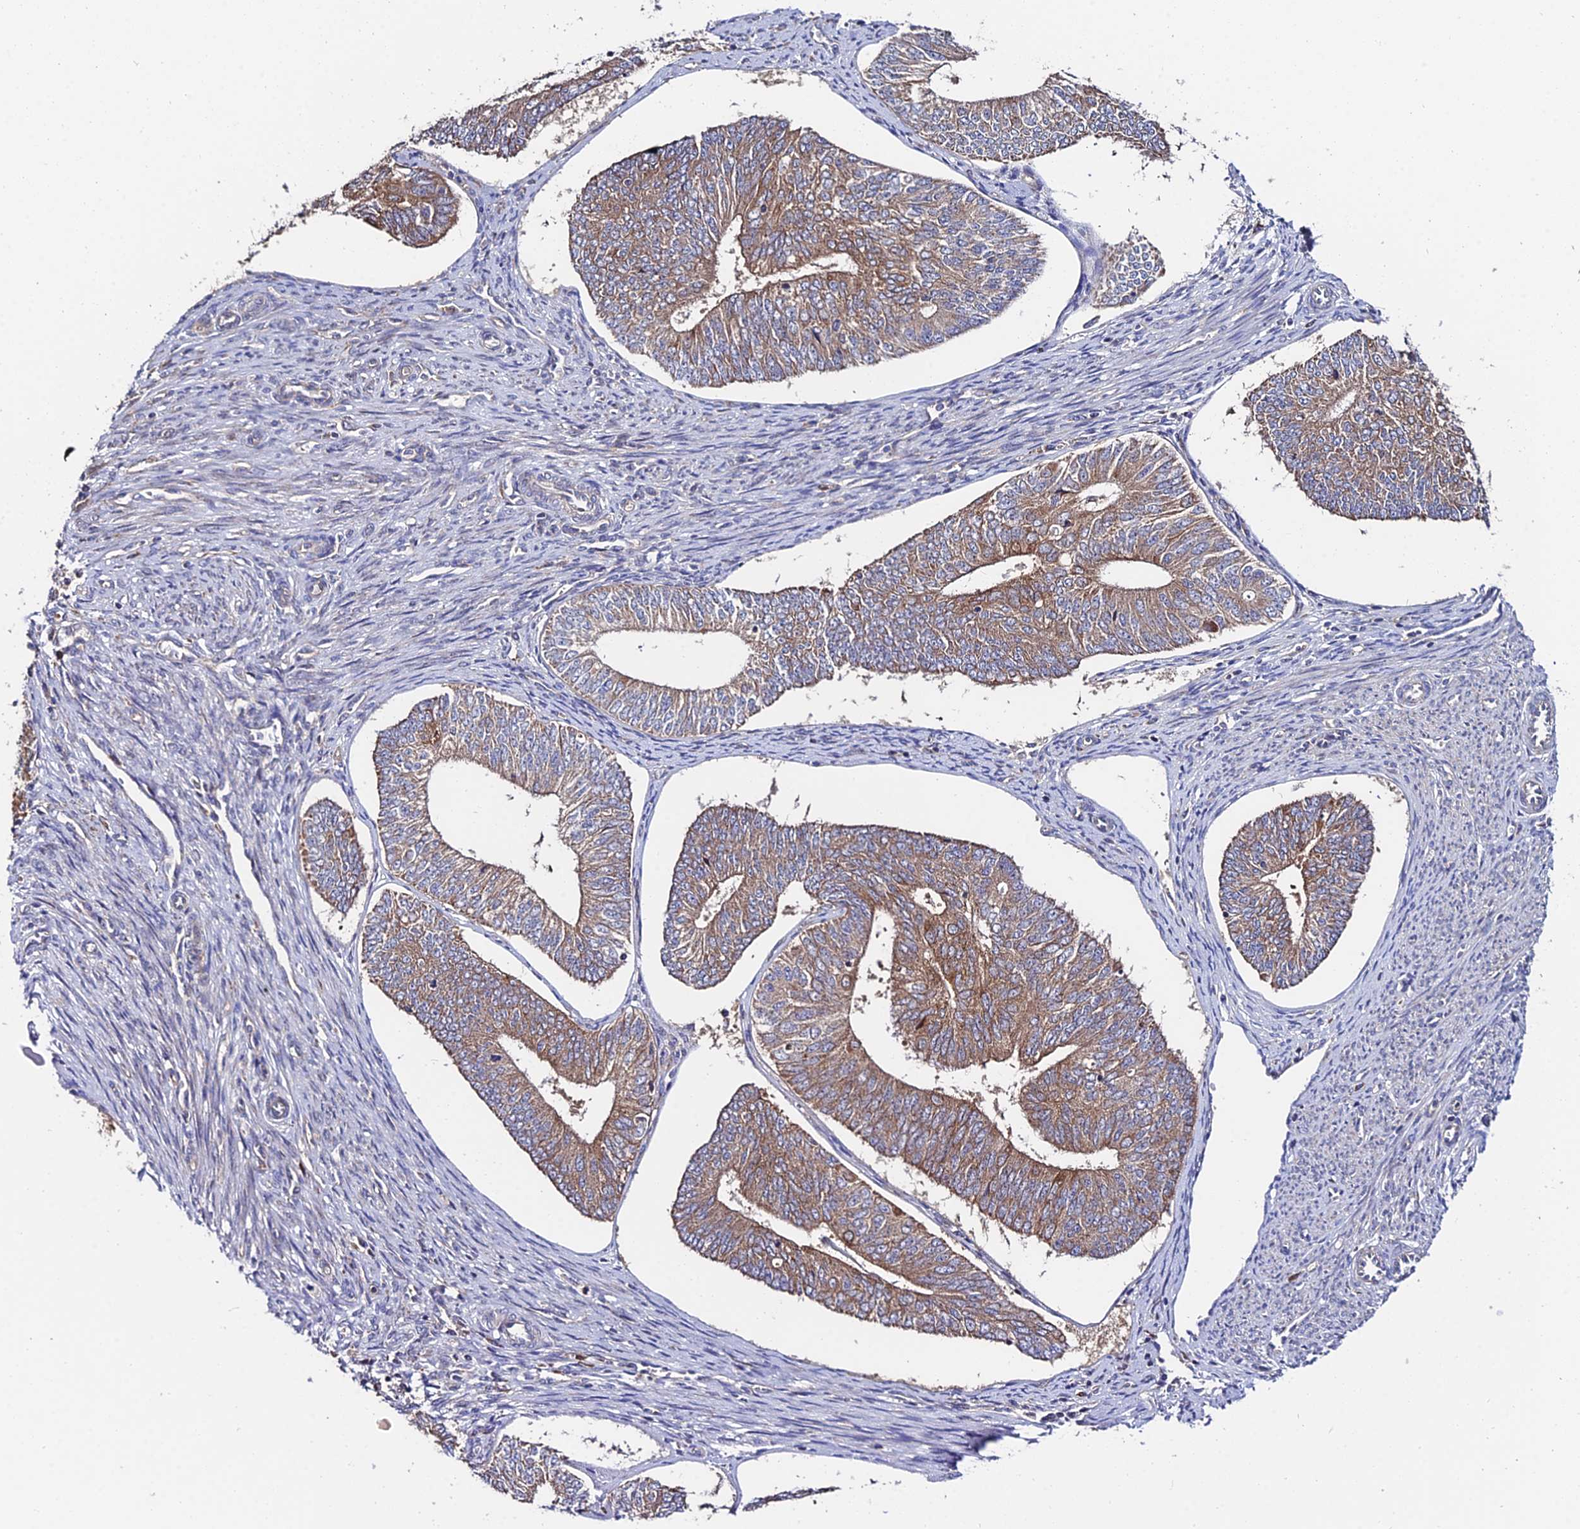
{"staining": {"intensity": "moderate", "quantity": ">75%", "location": "cytoplasmic/membranous"}, "tissue": "endometrial cancer", "cell_type": "Tumor cells", "image_type": "cancer", "snomed": [{"axis": "morphology", "description": "Adenocarcinoma, NOS"}, {"axis": "topography", "description": "Endometrium"}], "caption": "Moderate cytoplasmic/membranous positivity is seen in about >75% of tumor cells in adenocarcinoma (endometrial).", "gene": "CDC37L1", "patient": {"sex": "female", "age": 68}}